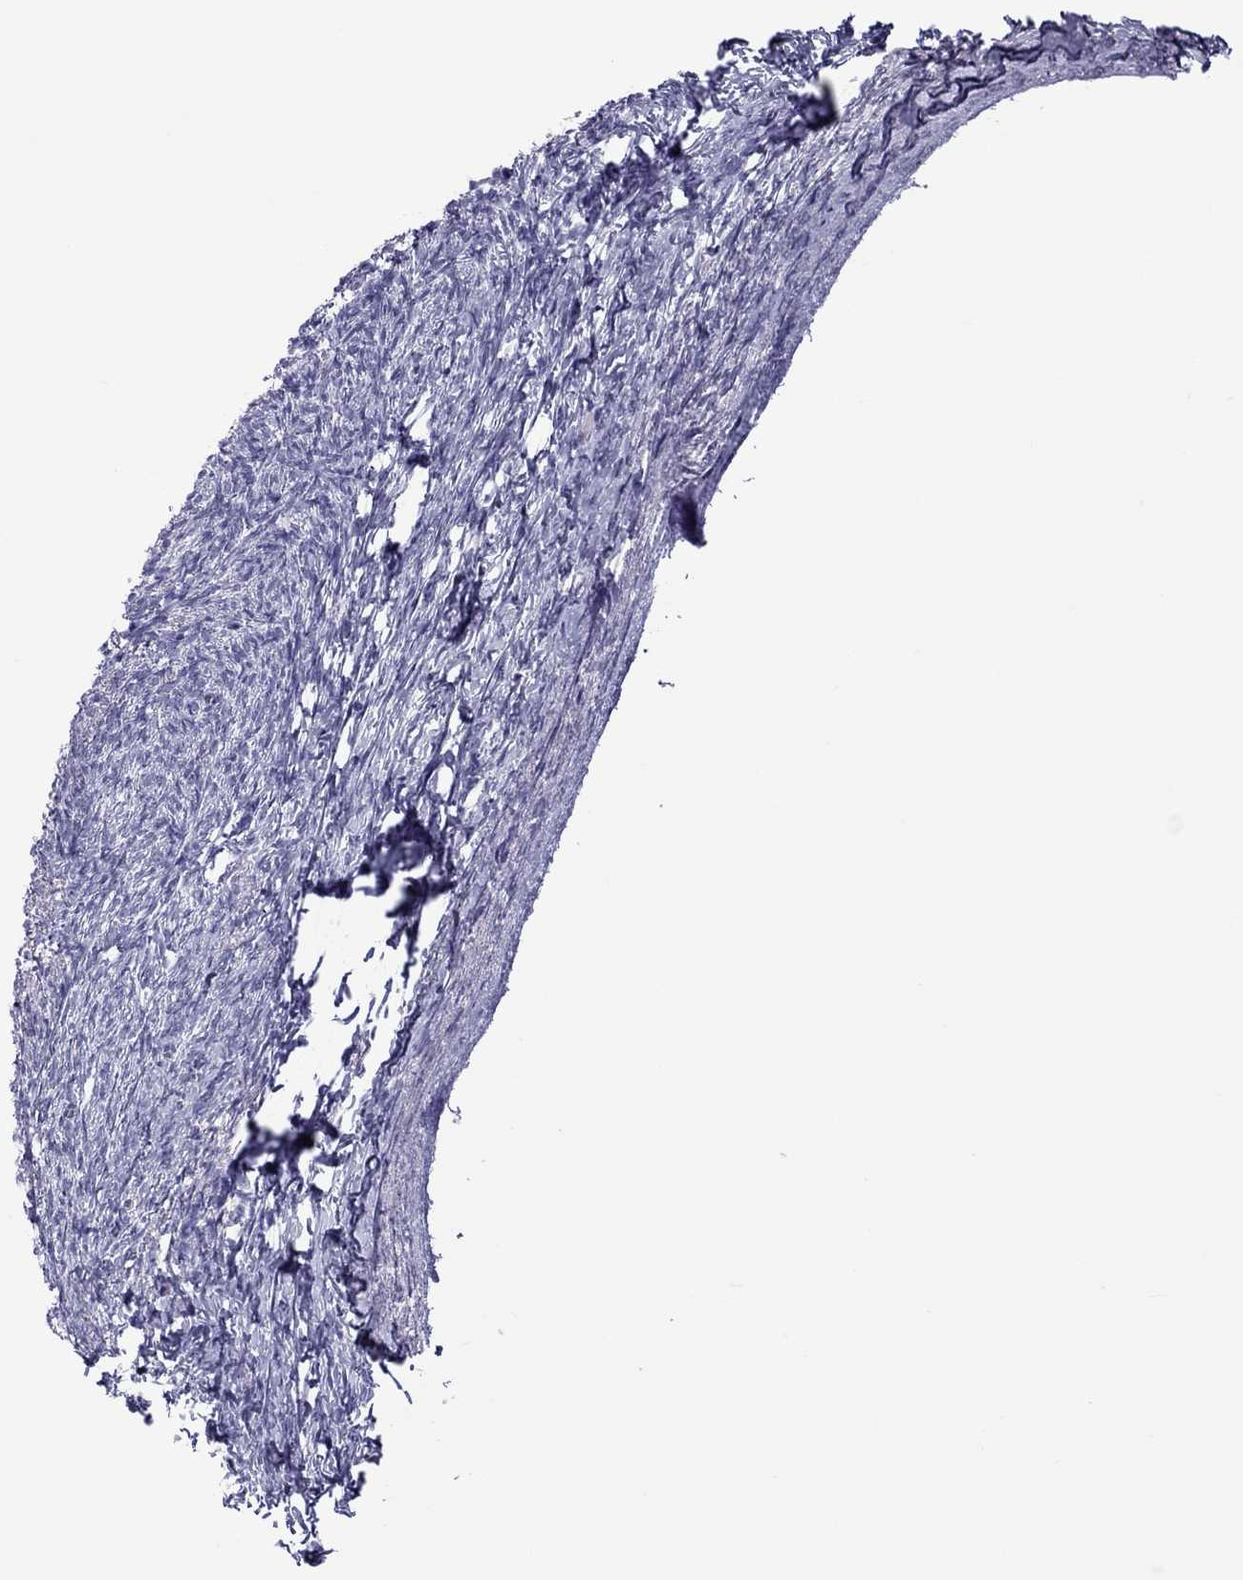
{"staining": {"intensity": "negative", "quantity": "none", "location": "none"}, "tissue": "ovary", "cell_type": "Follicle cells", "image_type": "normal", "snomed": [{"axis": "morphology", "description": "Normal tissue, NOS"}, {"axis": "topography", "description": "Ovary"}], "caption": "Image shows no significant protein staining in follicle cells of normal ovary. Brightfield microscopy of IHC stained with DAB (3,3'-diaminobenzidine) (brown) and hematoxylin (blue), captured at high magnification.", "gene": "TEX14", "patient": {"sex": "female", "age": 39}}